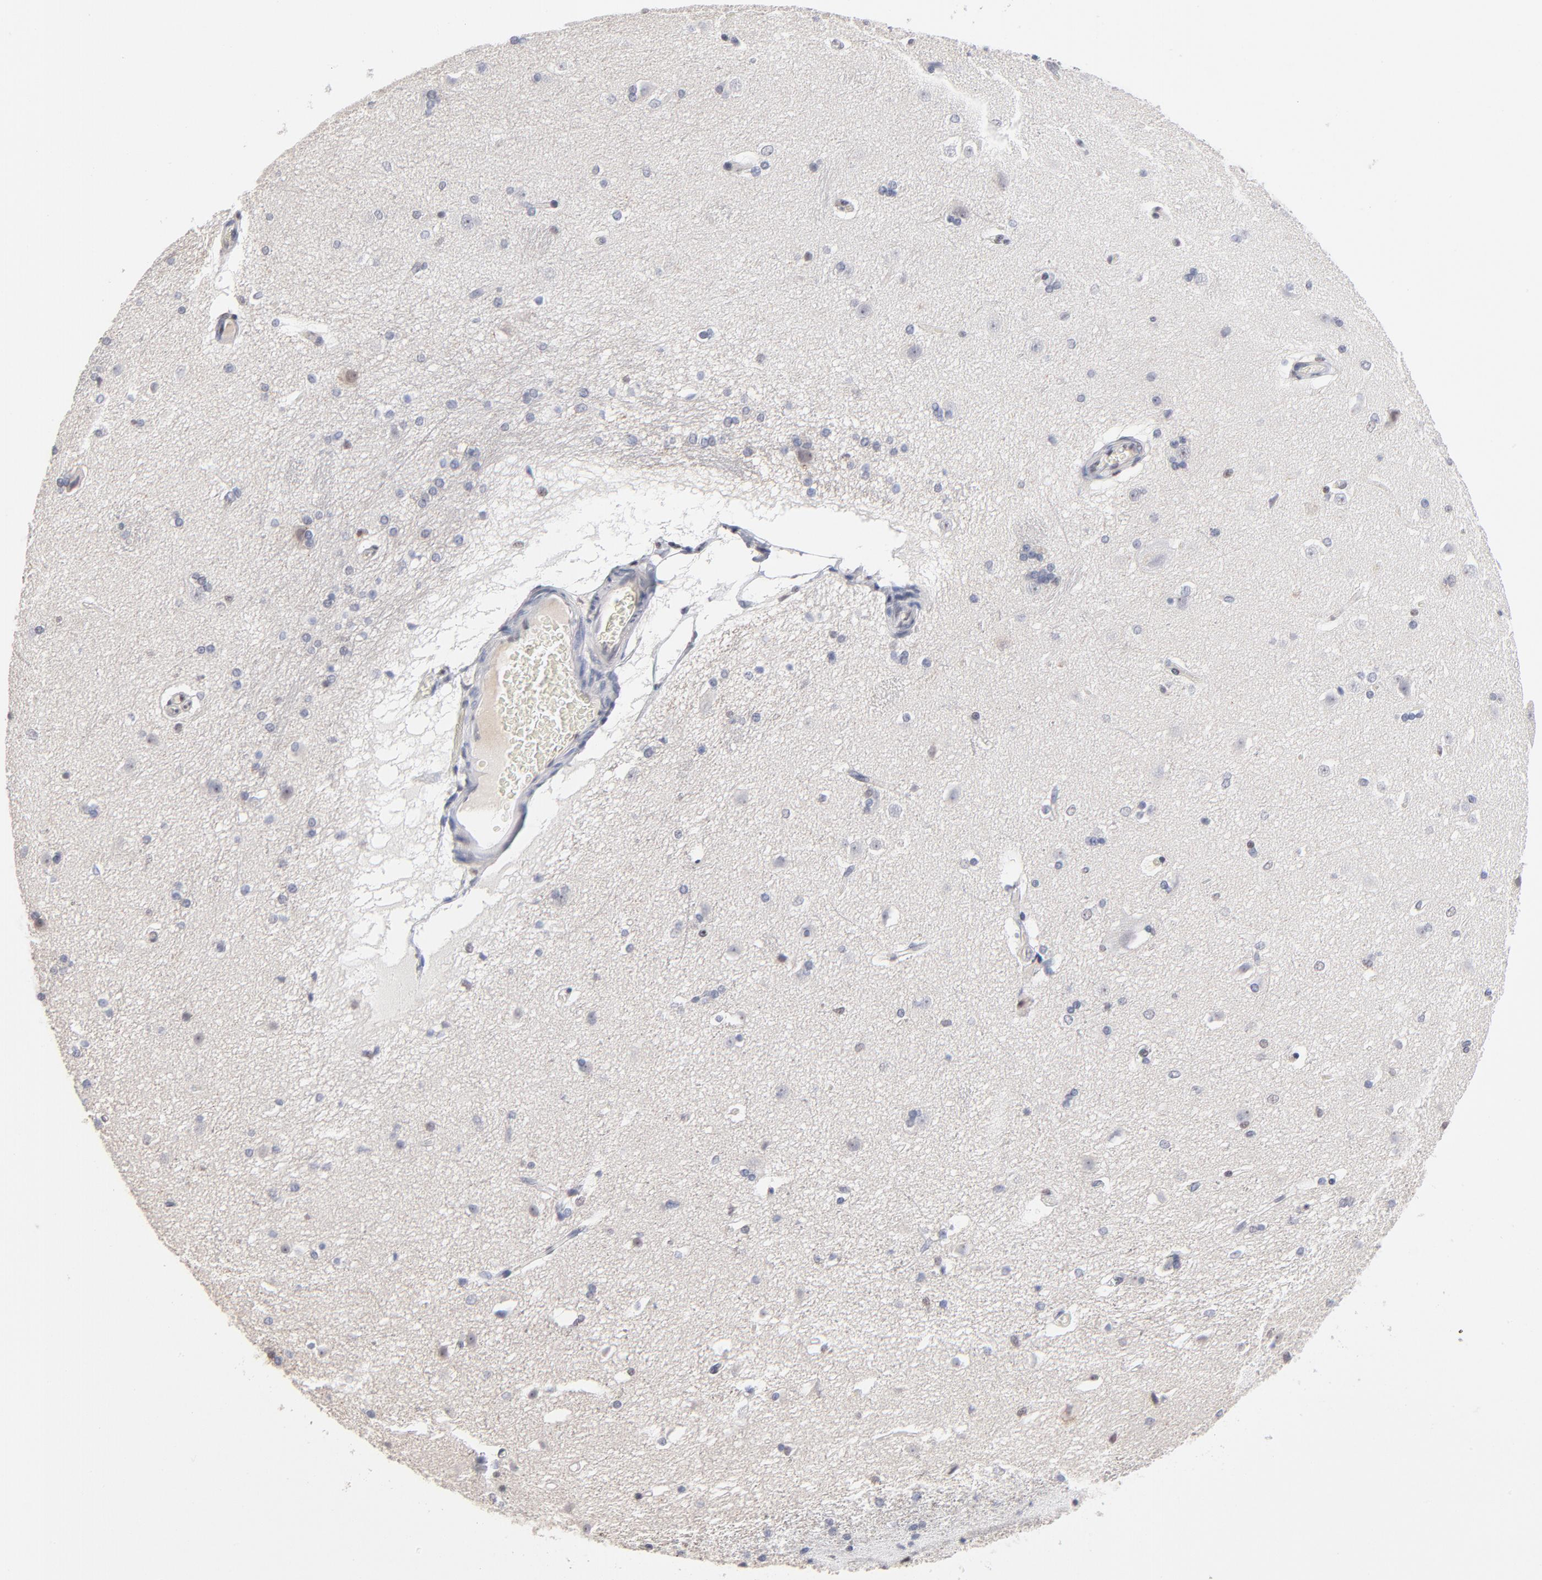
{"staining": {"intensity": "weak", "quantity": "<25%", "location": "nuclear"}, "tissue": "caudate", "cell_type": "Glial cells", "image_type": "normal", "snomed": [{"axis": "morphology", "description": "Normal tissue, NOS"}, {"axis": "topography", "description": "Lateral ventricle wall"}], "caption": "Immunohistochemistry (IHC) micrograph of normal caudate stained for a protein (brown), which reveals no expression in glial cells.", "gene": "MAX", "patient": {"sex": "female", "age": 19}}